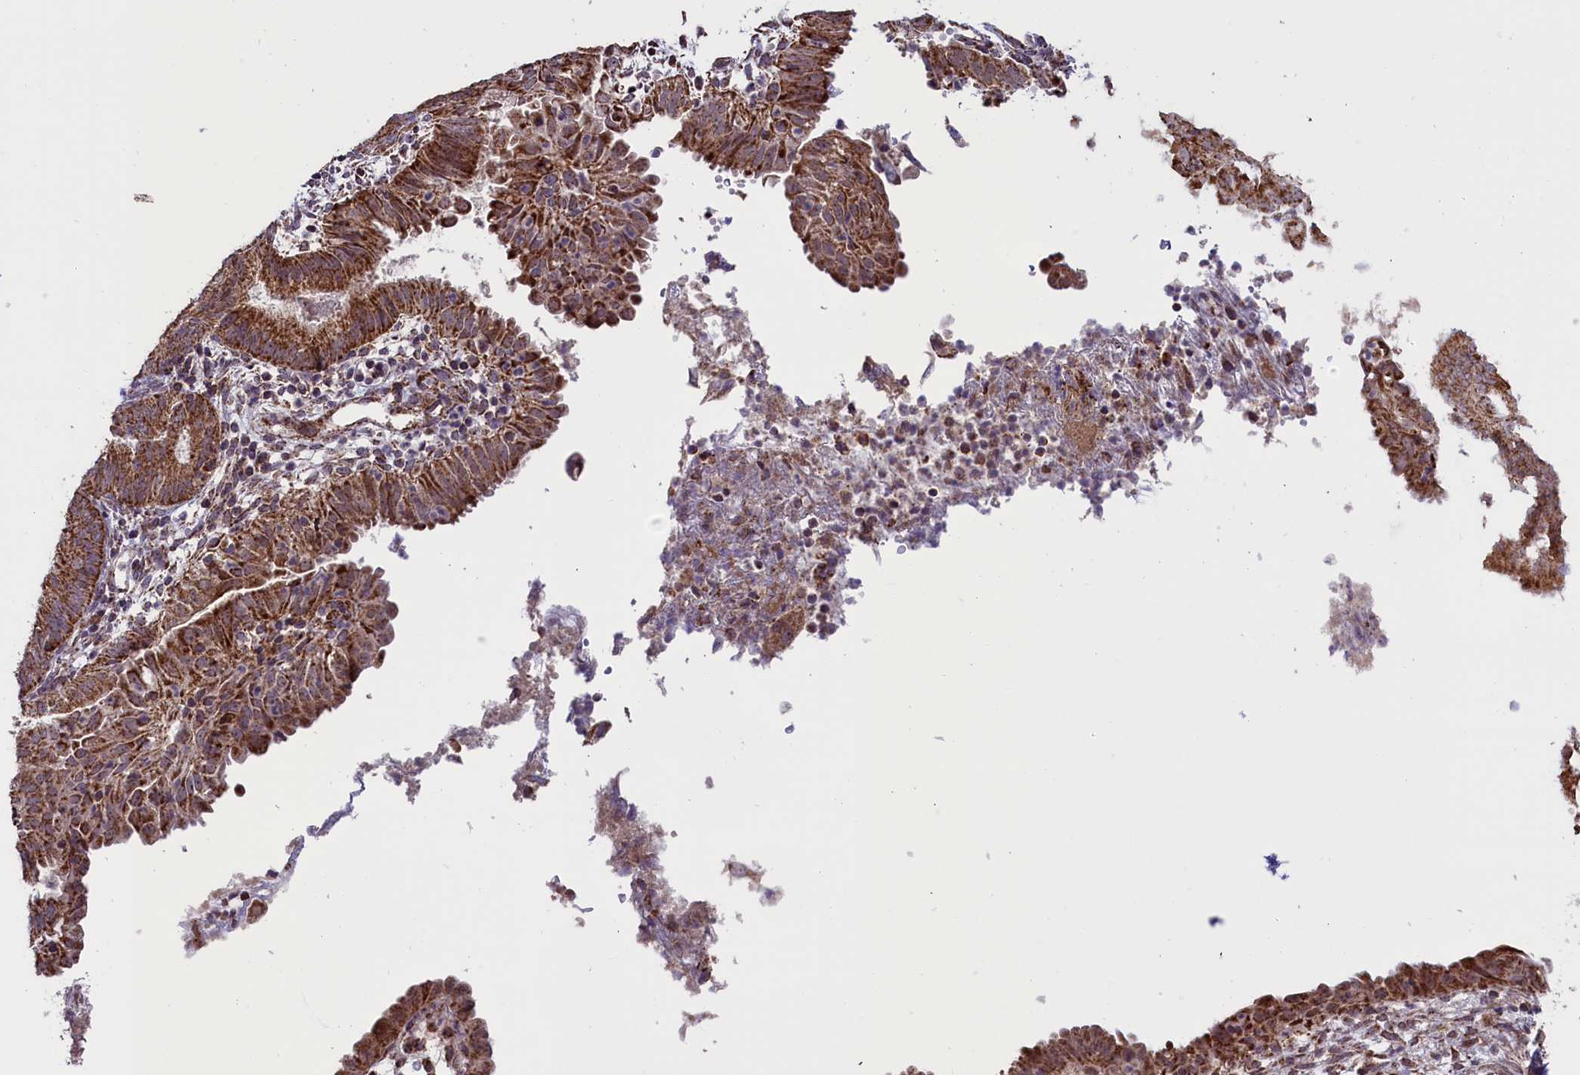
{"staining": {"intensity": "strong", "quantity": ">75%", "location": "cytoplasmic/membranous"}, "tissue": "endometrial cancer", "cell_type": "Tumor cells", "image_type": "cancer", "snomed": [{"axis": "morphology", "description": "Adenocarcinoma, NOS"}, {"axis": "topography", "description": "Endometrium"}], "caption": "A brown stain highlights strong cytoplasmic/membranous staining of a protein in human endometrial cancer (adenocarcinoma) tumor cells. (DAB IHC, brown staining for protein, blue staining for nuclei).", "gene": "GLRX5", "patient": {"sex": "female", "age": 51}}